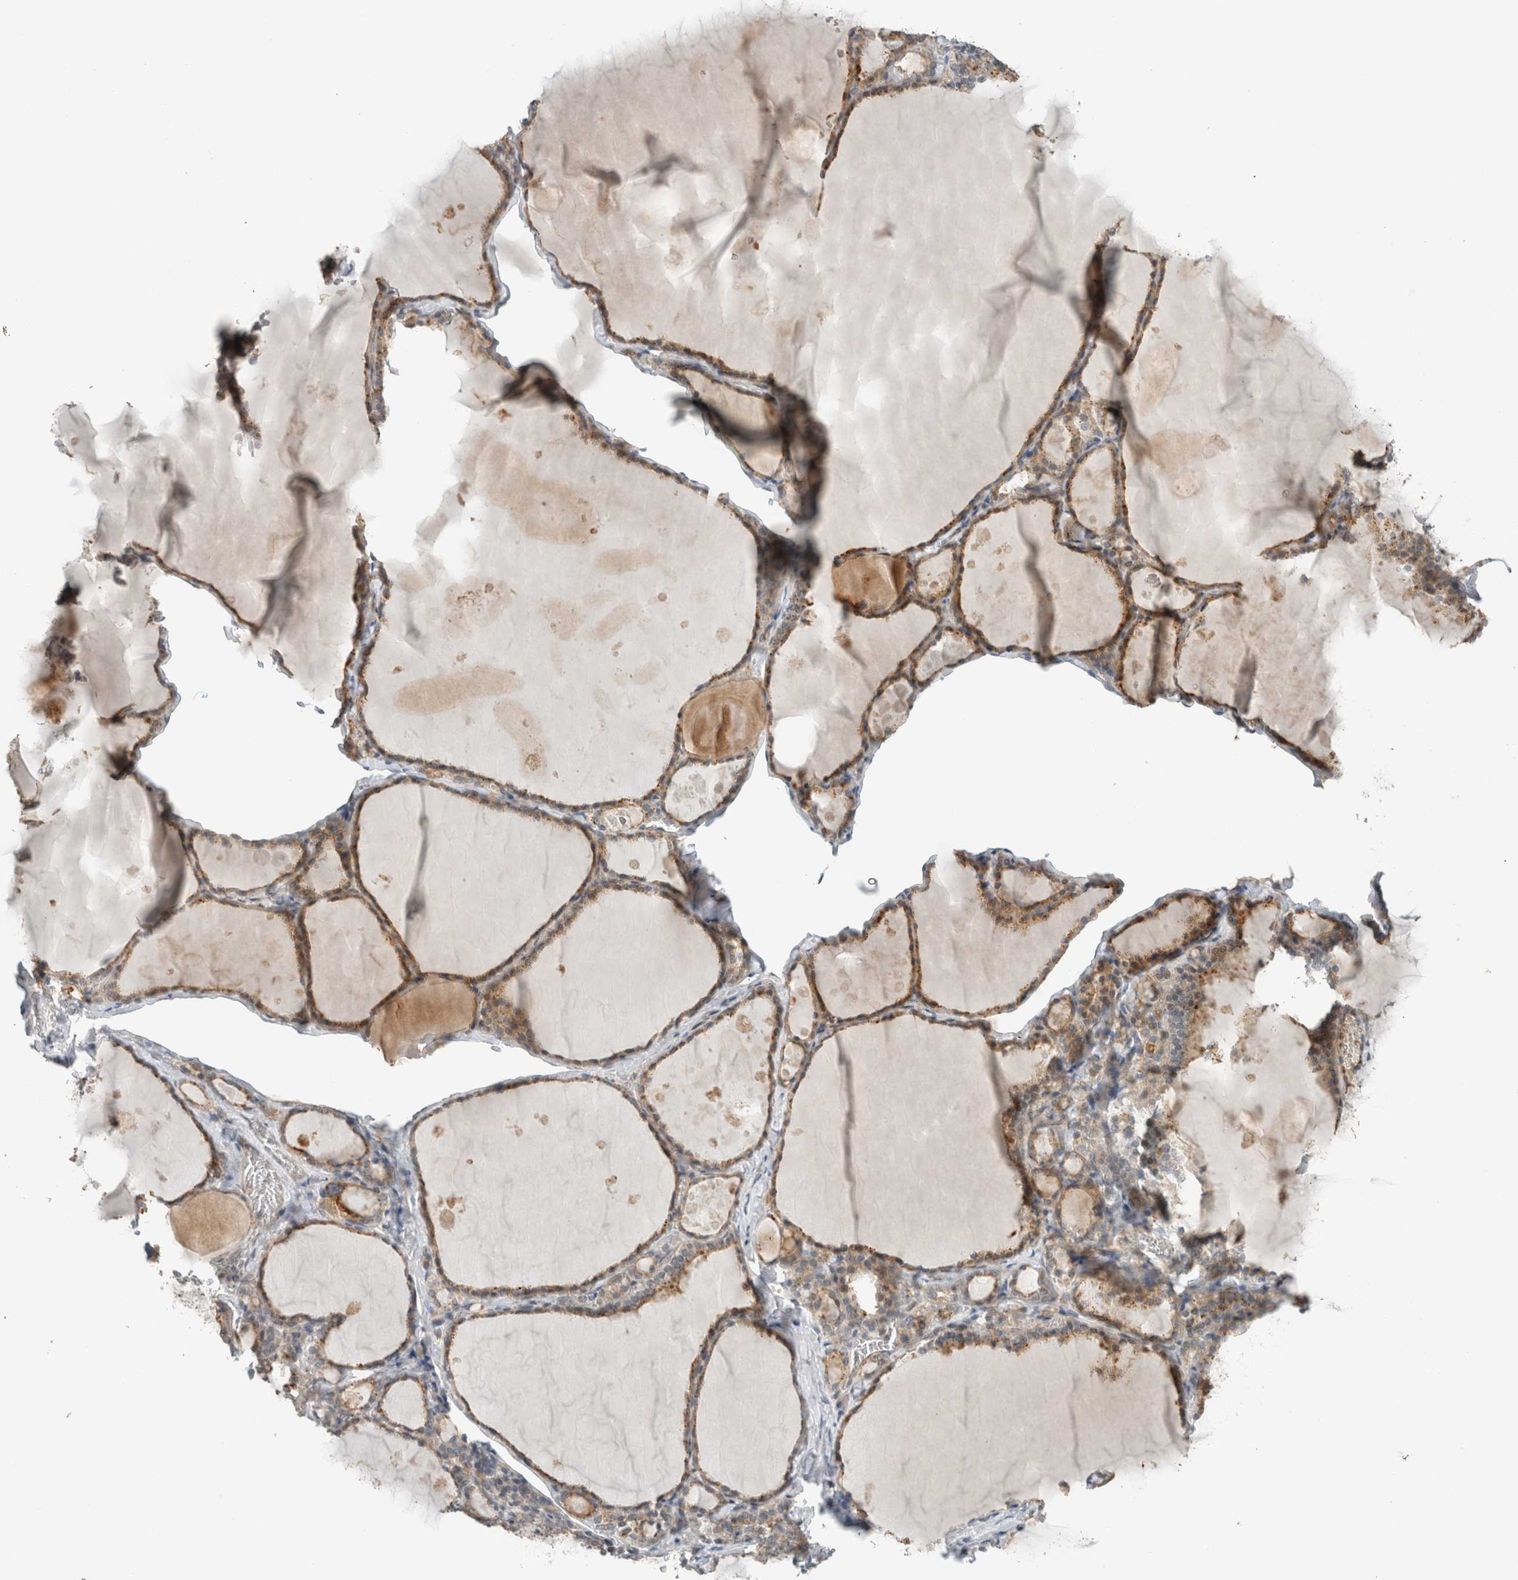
{"staining": {"intensity": "moderate", "quantity": "25%-75%", "location": "cytoplasmic/membranous"}, "tissue": "thyroid gland", "cell_type": "Glandular cells", "image_type": "normal", "snomed": [{"axis": "morphology", "description": "Normal tissue, NOS"}, {"axis": "topography", "description": "Thyroid gland"}], "caption": "Moderate cytoplasmic/membranous protein expression is identified in approximately 25%-75% of glandular cells in thyroid gland.", "gene": "ERCC6L2", "patient": {"sex": "male", "age": 56}}